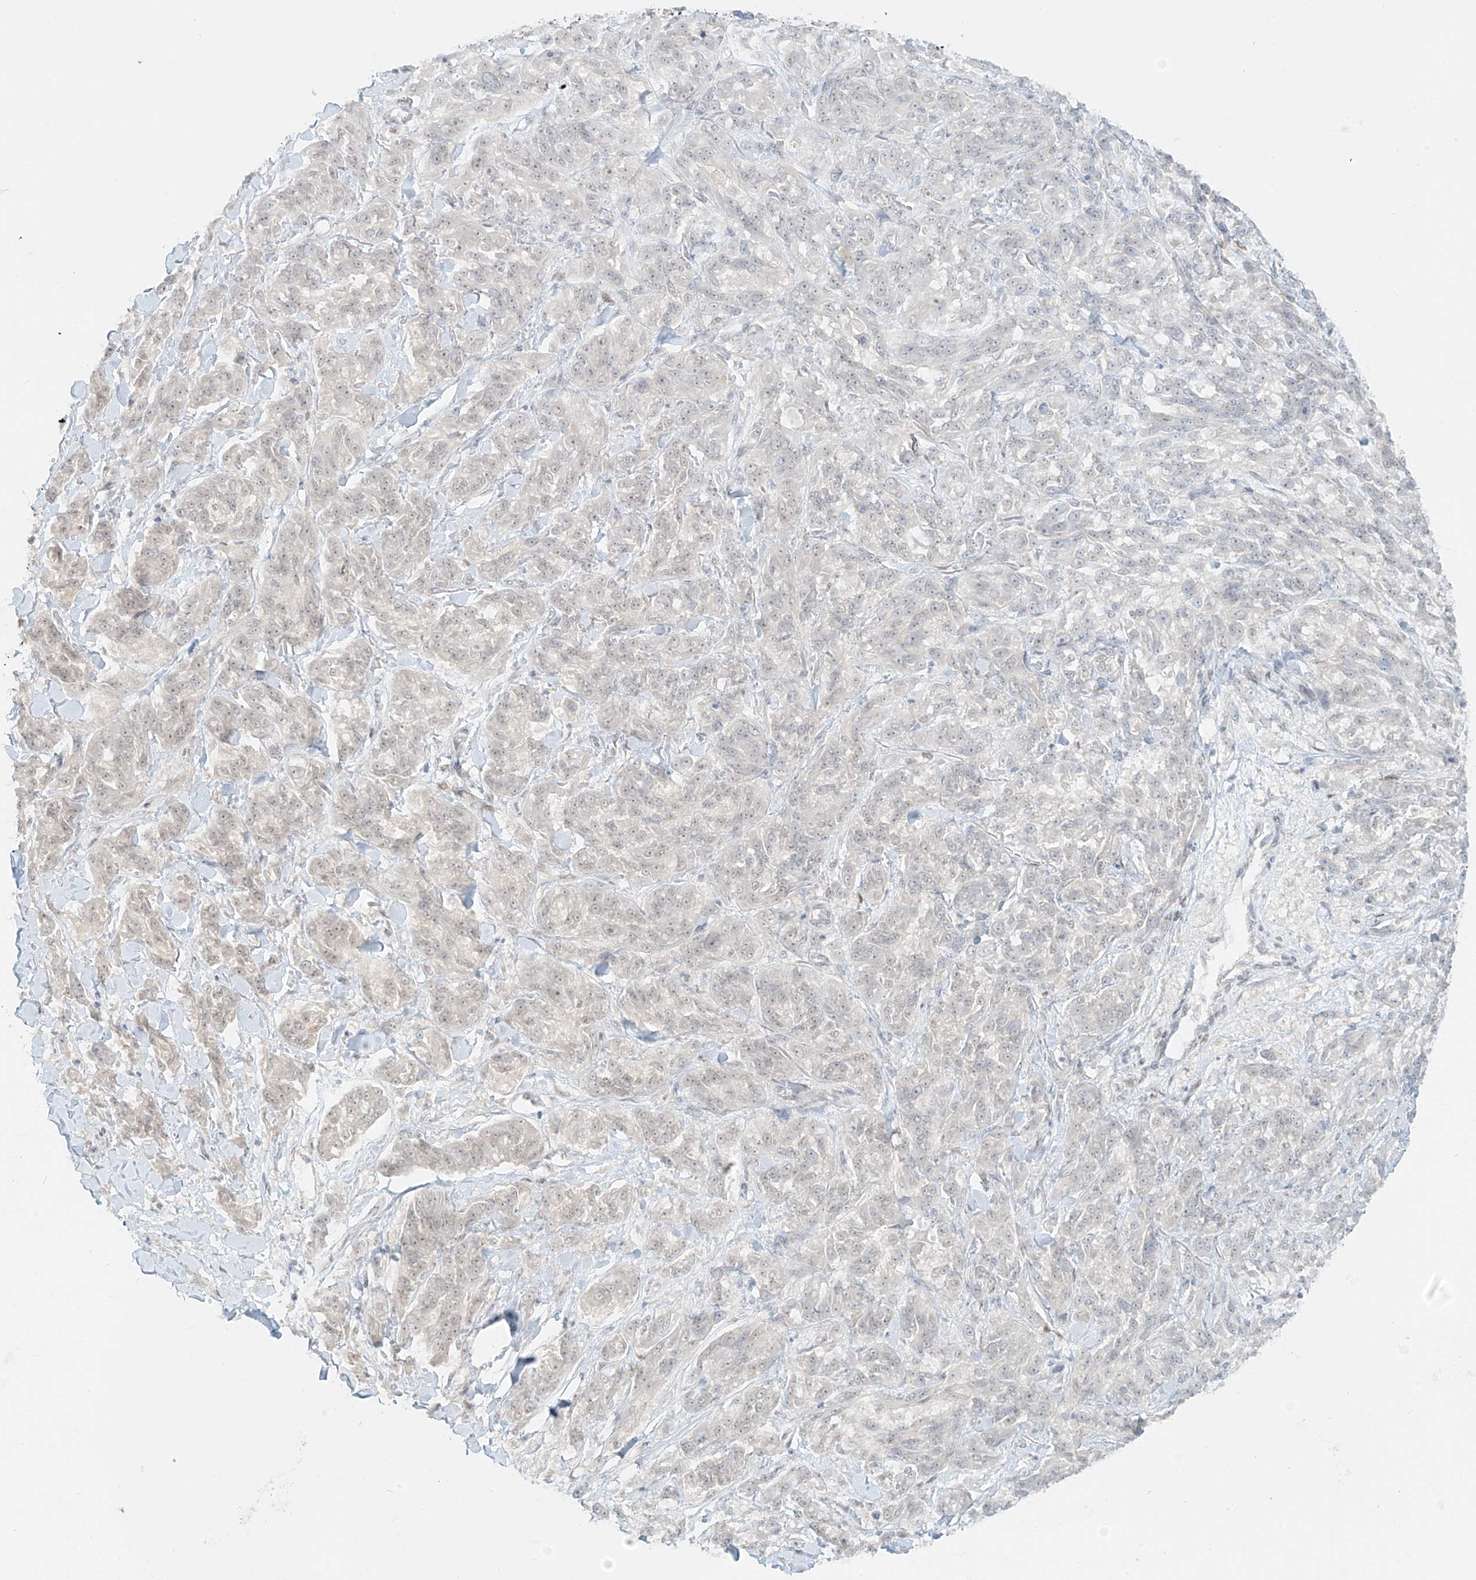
{"staining": {"intensity": "negative", "quantity": "none", "location": "none"}, "tissue": "melanoma", "cell_type": "Tumor cells", "image_type": "cancer", "snomed": [{"axis": "morphology", "description": "Malignant melanoma, NOS"}, {"axis": "topography", "description": "Skin"}], "caption": "The IHC histopathology image has no significant staining in tumor cells of melanoma tissue.", "gene": "ZNF774", "patient": {"sex": "male", "age": 53}}